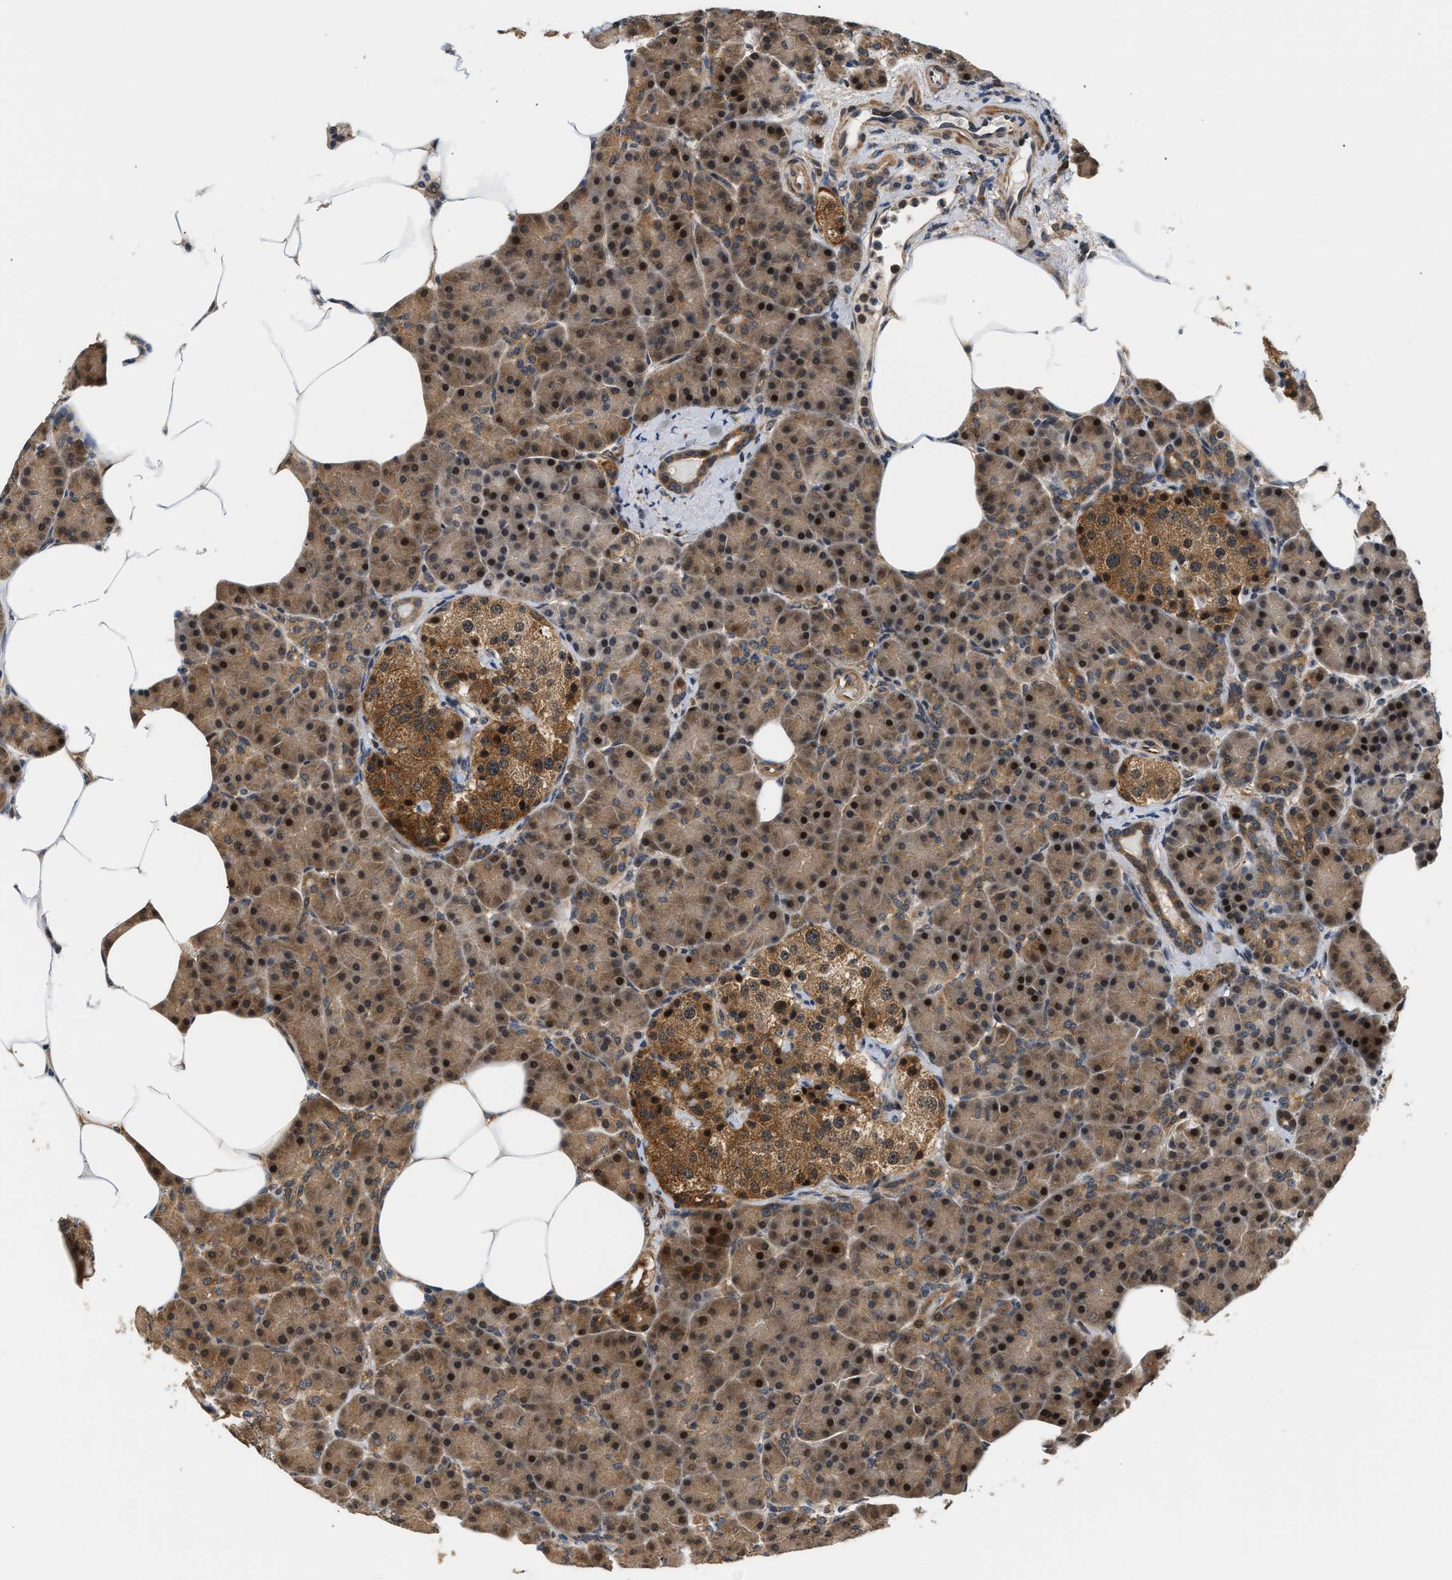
{"staining": {"intensity": "moderate", "quantity": ">75%", "location": "cytoplasmic/membranous,nuclear"}, "tissue": "pancreas", "cell_type": "Exocrine glandular cells", "image_type": "normal", "snomed": [{"axis": "morphology", "description": "Normal tissue, NOS"}, {"axis": "topography", "description": "Pancreas"}], "caption": "Immunohistochemical staining of benign human pancreas demonstrates moderate cytoplasmic/membranous,nuclear protein expression in about >75% of exocrine glandular cells. Immunohistochemistry (ihc) stains the protein of interest in brown and the nuclei are stained blue.", "gene": "LARP6", "patient": {"sex": "female", "age": 70}}